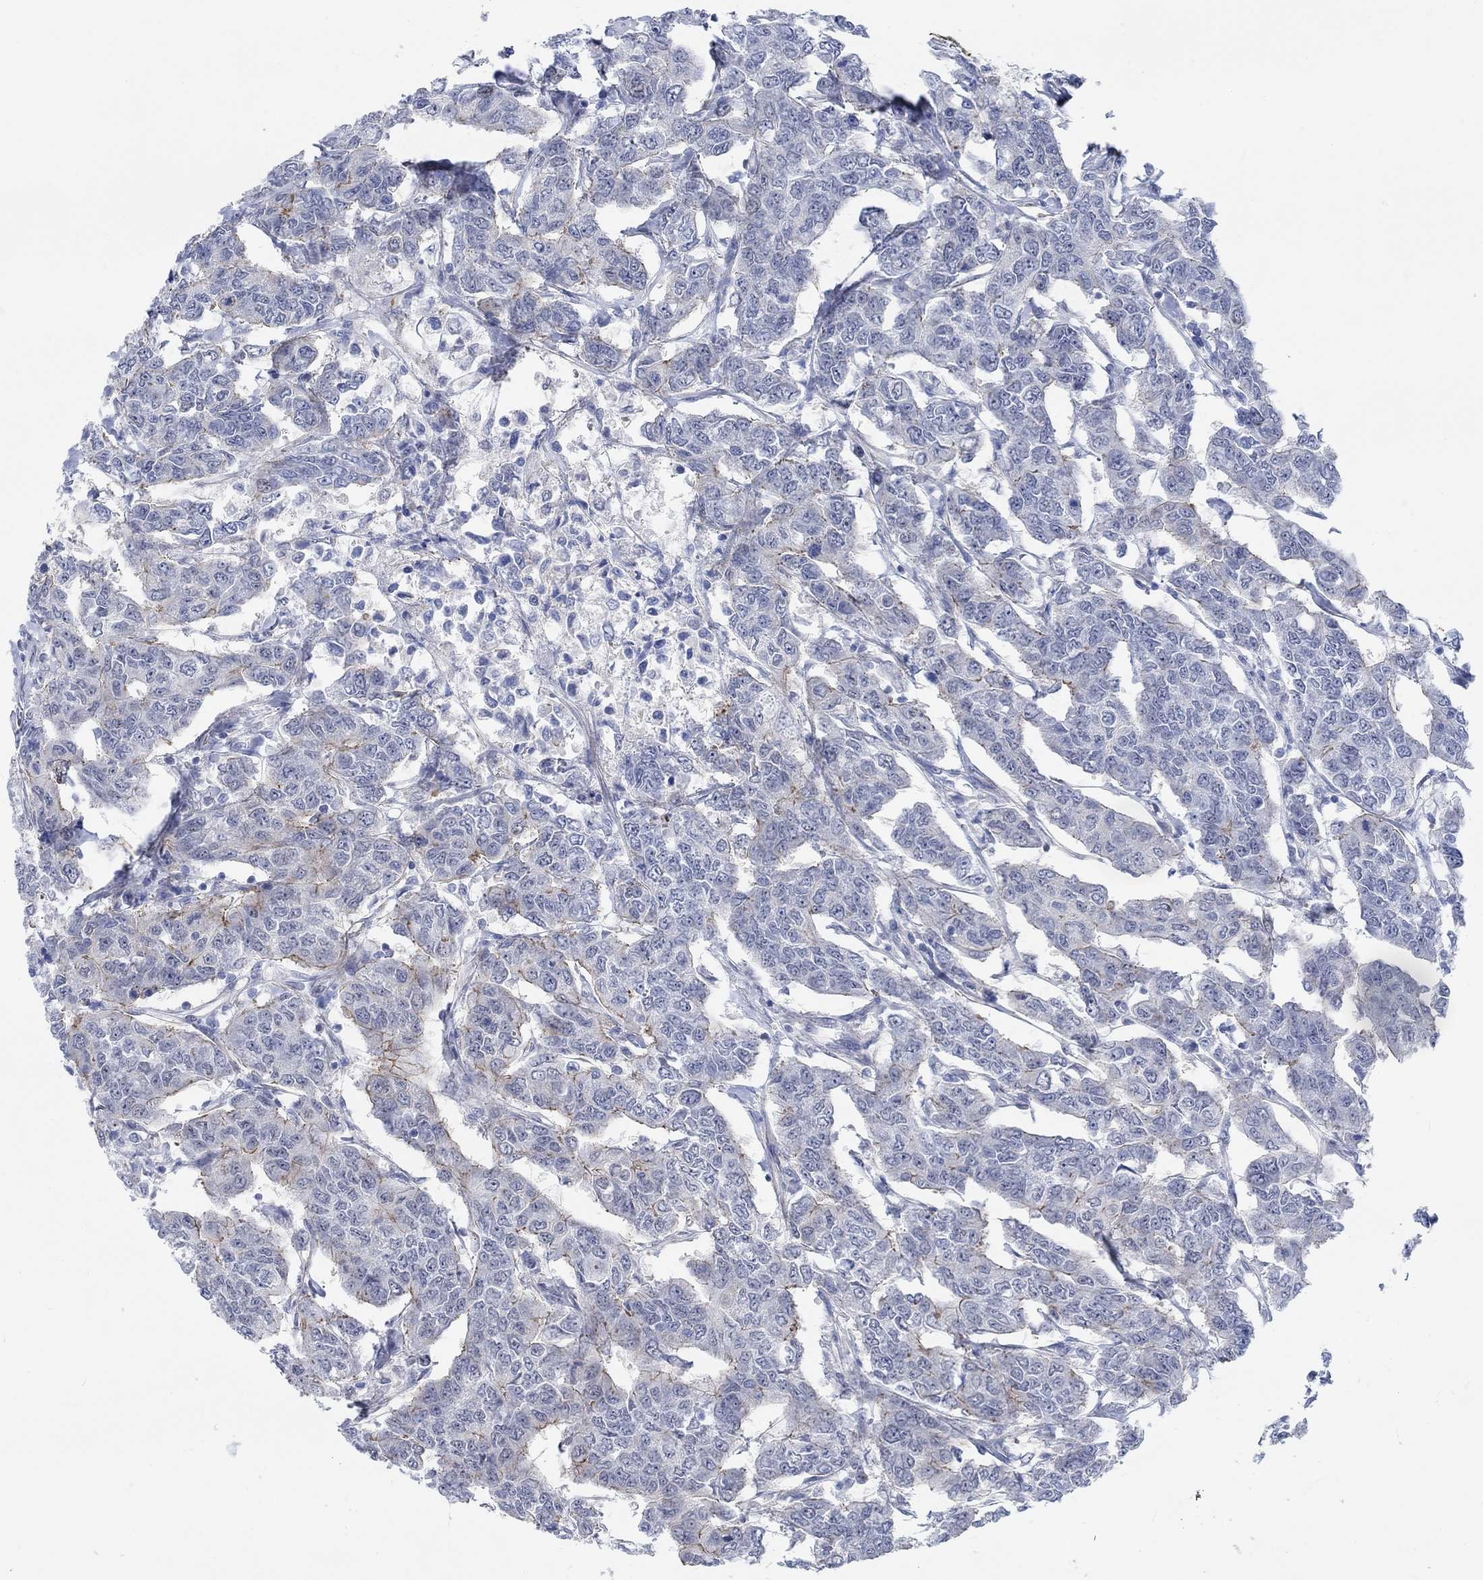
{"staining": {"intensity": "moderate", "quantity": "<25%", "location": "cytoplasmic/membranous"}, "tissue": "breast cancer", "cell_type": "Tumor cells", "image_type": "cancer", "snomed": [{"axis": "morphology", "description": "Duct carcinoma"}, {"axis": "topography", "description": "Breast"}], "caption": "Immunohistochemical staining of human breast intraductal carcinoma exhibits low levels of moderate cytoplasmic/membranous positivity in about <25% of tumor cells.", "gene": "KCNH8", "patient": {"sex": "female", "age": 88}}